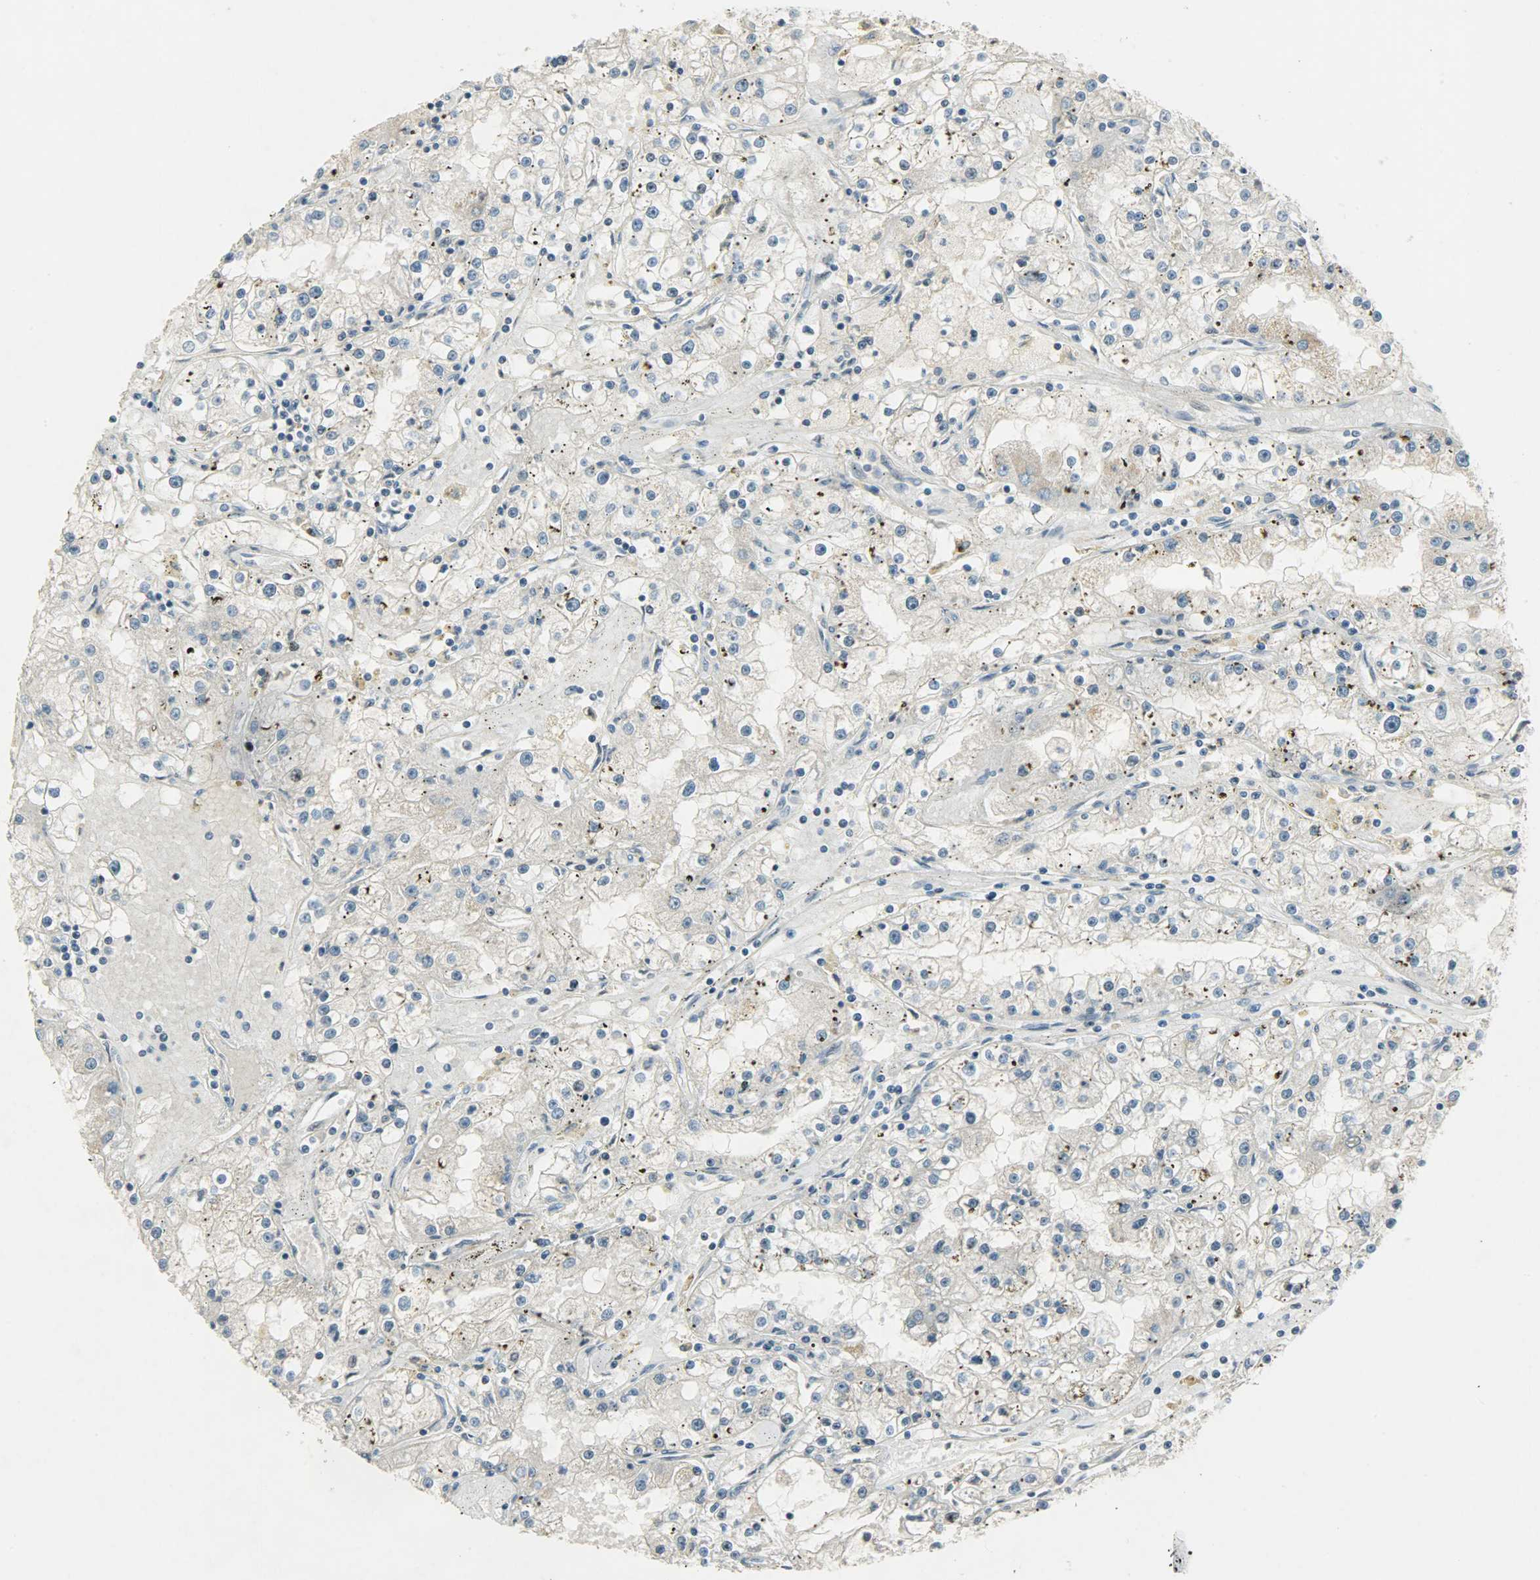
{"staining": {"intensity": "negative", "quantity": "none", "location": "none"}, "tissue": "renal cancer", "cell_type": "Tumor cells", "image_type": "cancer", "snomed": [{"axis": "morphology", "description": "Adenocarcinoma, NOS"}, {"axis": "topography", "description": "Kidney"}], "caption": "DAB immunohistochemical staining of renal cancer (adenocarcinoma) exhibits no significant expression in tumor cells. Brightfield microscopy of immunohistochemistry stained with DAB (3,3'-diaminobenzidine) (brown) and hematoxylin (blue), captured at high magnification.", "gene": "AURKB", "patient": {"sex": "male", "age": 56}}